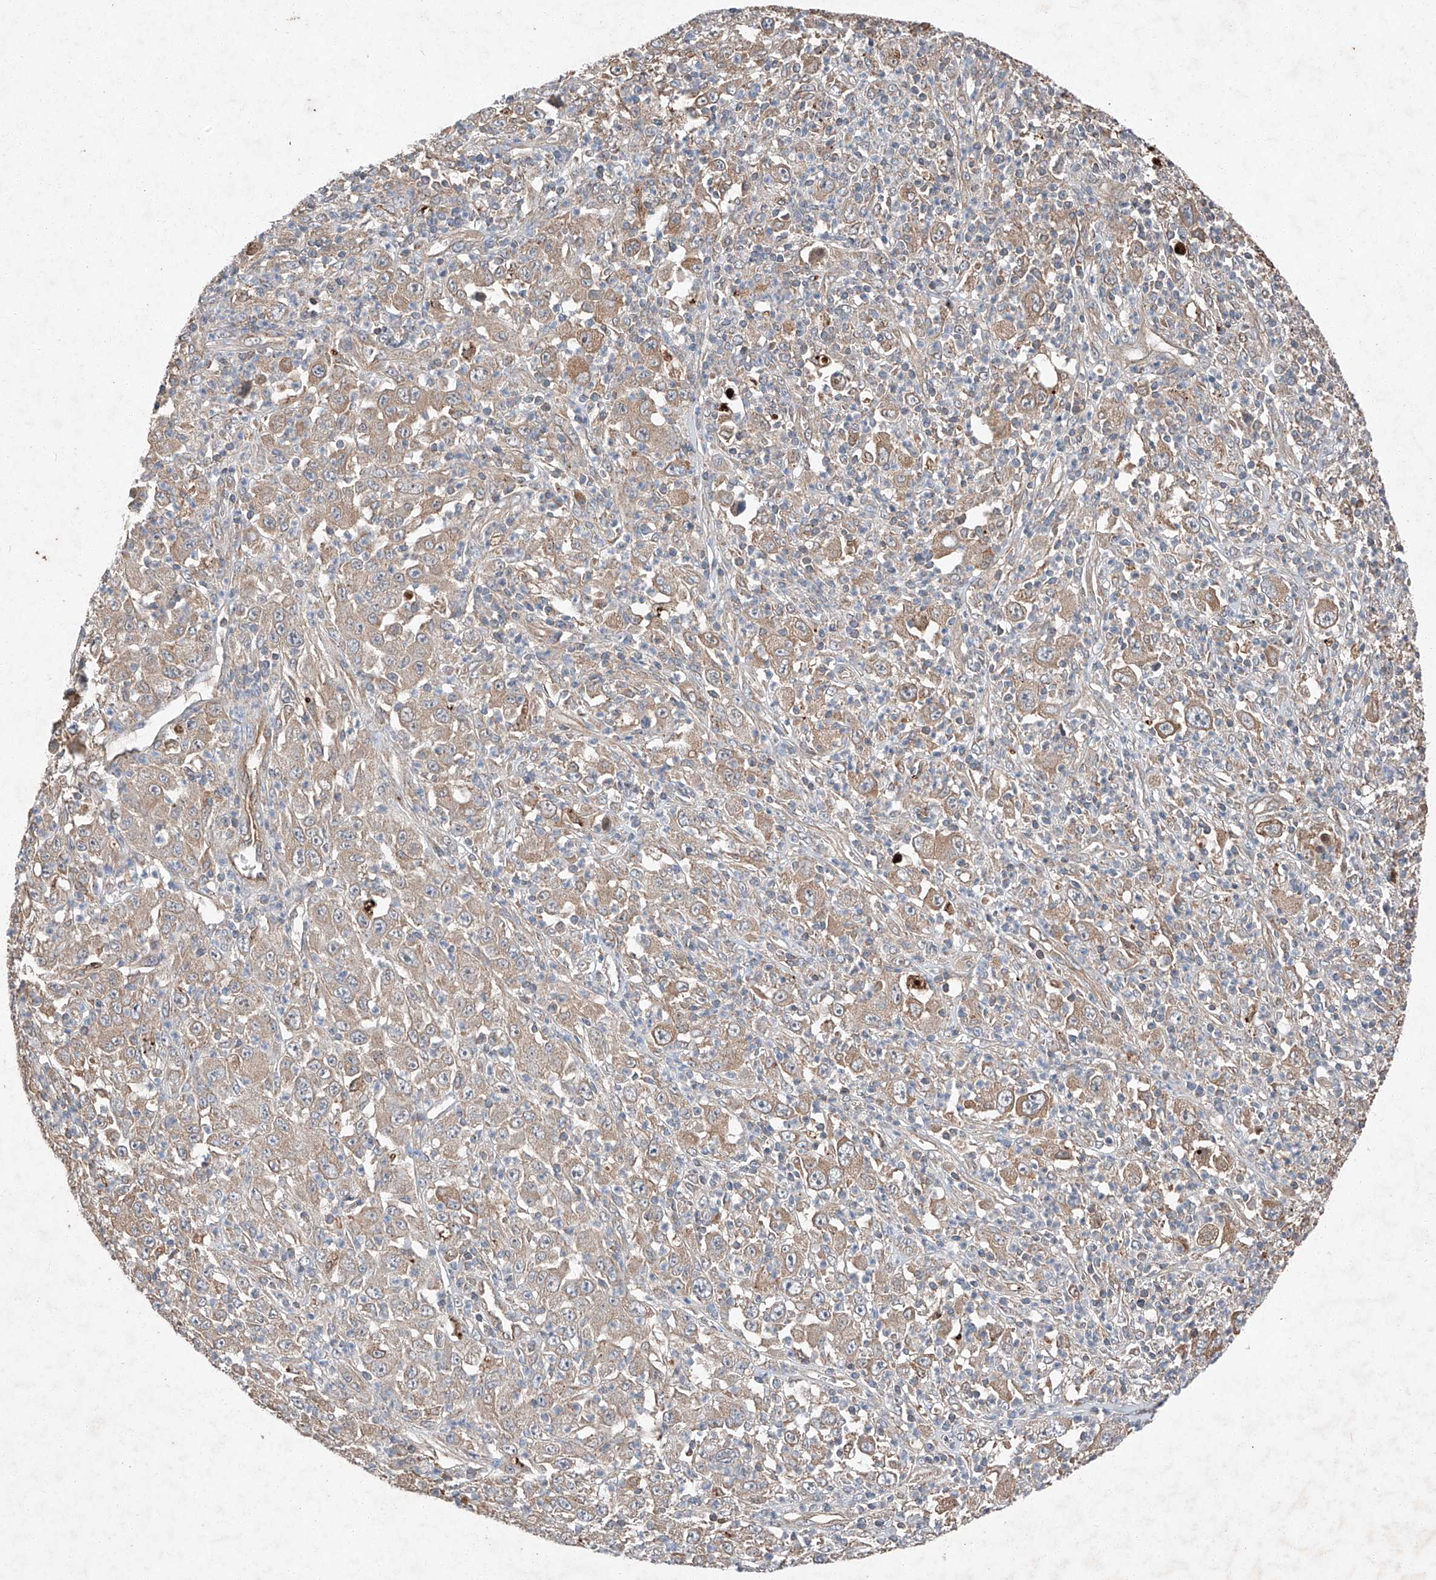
{"staining": {"intensity": "moderate", "quantity": "25%-75%", "location": "cytoplasmic/membranous"}, "tissue": "melanoma", "cell_type": "Tumor cells", "image_type": "cancer", "snomed": [{"axis": "morphology", "description": "Malignant melanoma, Metastatic site"}, {"axis": "topography", "description": "Skin"}], "caption": "Melanoma stained for a protein (brown) displays moderate cytoplasmic/membranous positive positivity in about 25%-75% of tumor cells.", "gene": "RUSC1", "patient": {"sex": "female", "age": 56}}